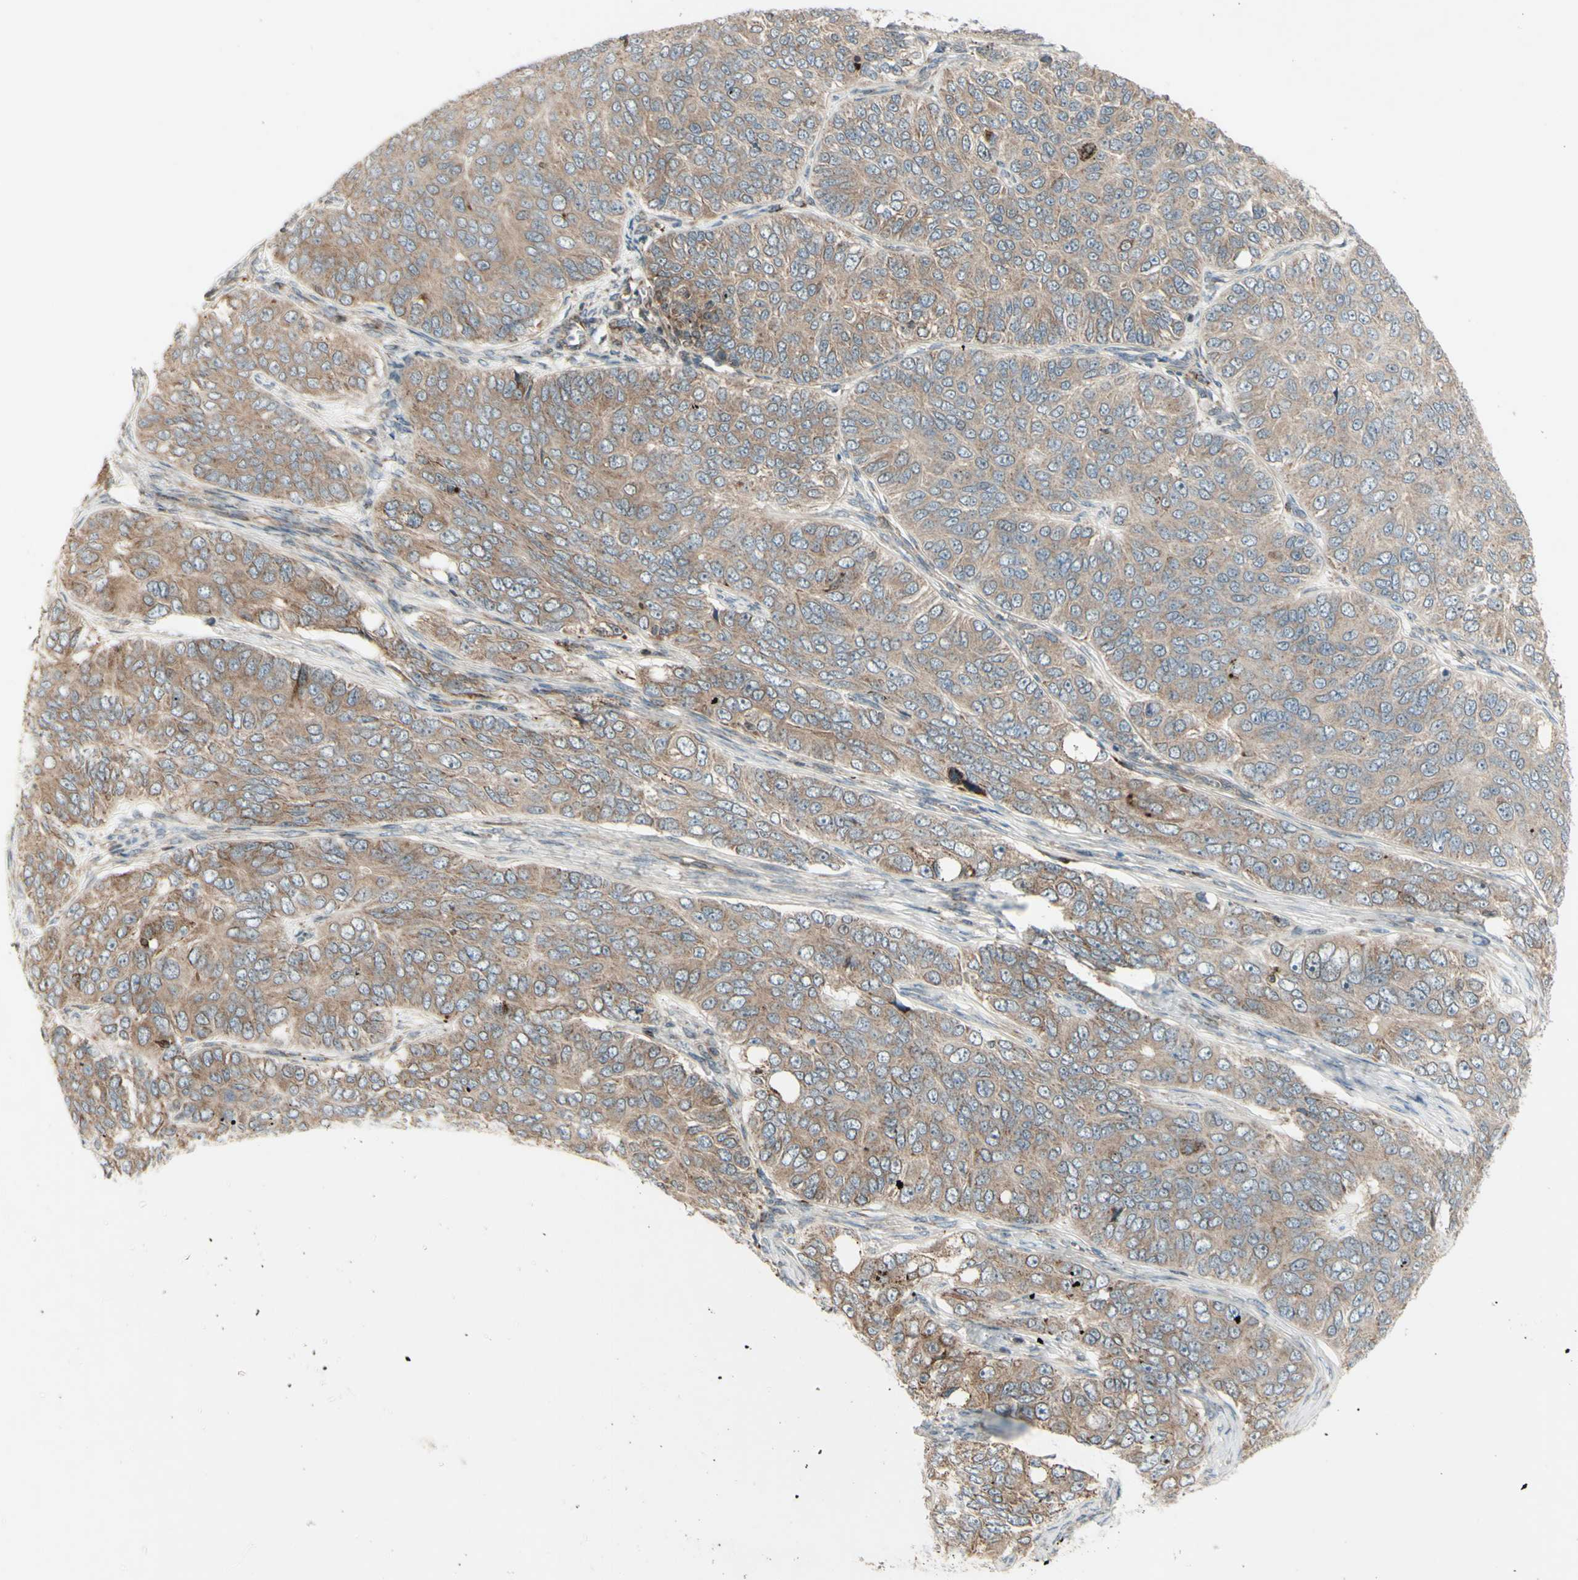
{"staining": {"intensity": "moderate", "quantity": ">75%", "location": "cytoplasmic/membranous"}, "tissue": "ovarian cancer", "cell_type": "Tumor cells", "image_type": "cancer", "snomed": [{"axis": "morphology", "description": "Carcinoma, endometroid"}, {"axis": "topography", "description": "Ovary"}], "caption": "A brown stain highlights moderate cytoplasmic/membranous expression of a protein in ovarian cancer tumor cells. The protein is stained brown, and the nuclei are stained in blue (DAB IHC with brightfield microscopy, high magnification).", "gene": "OSTM1", "patient": {"sex": "female", "age": 51}}